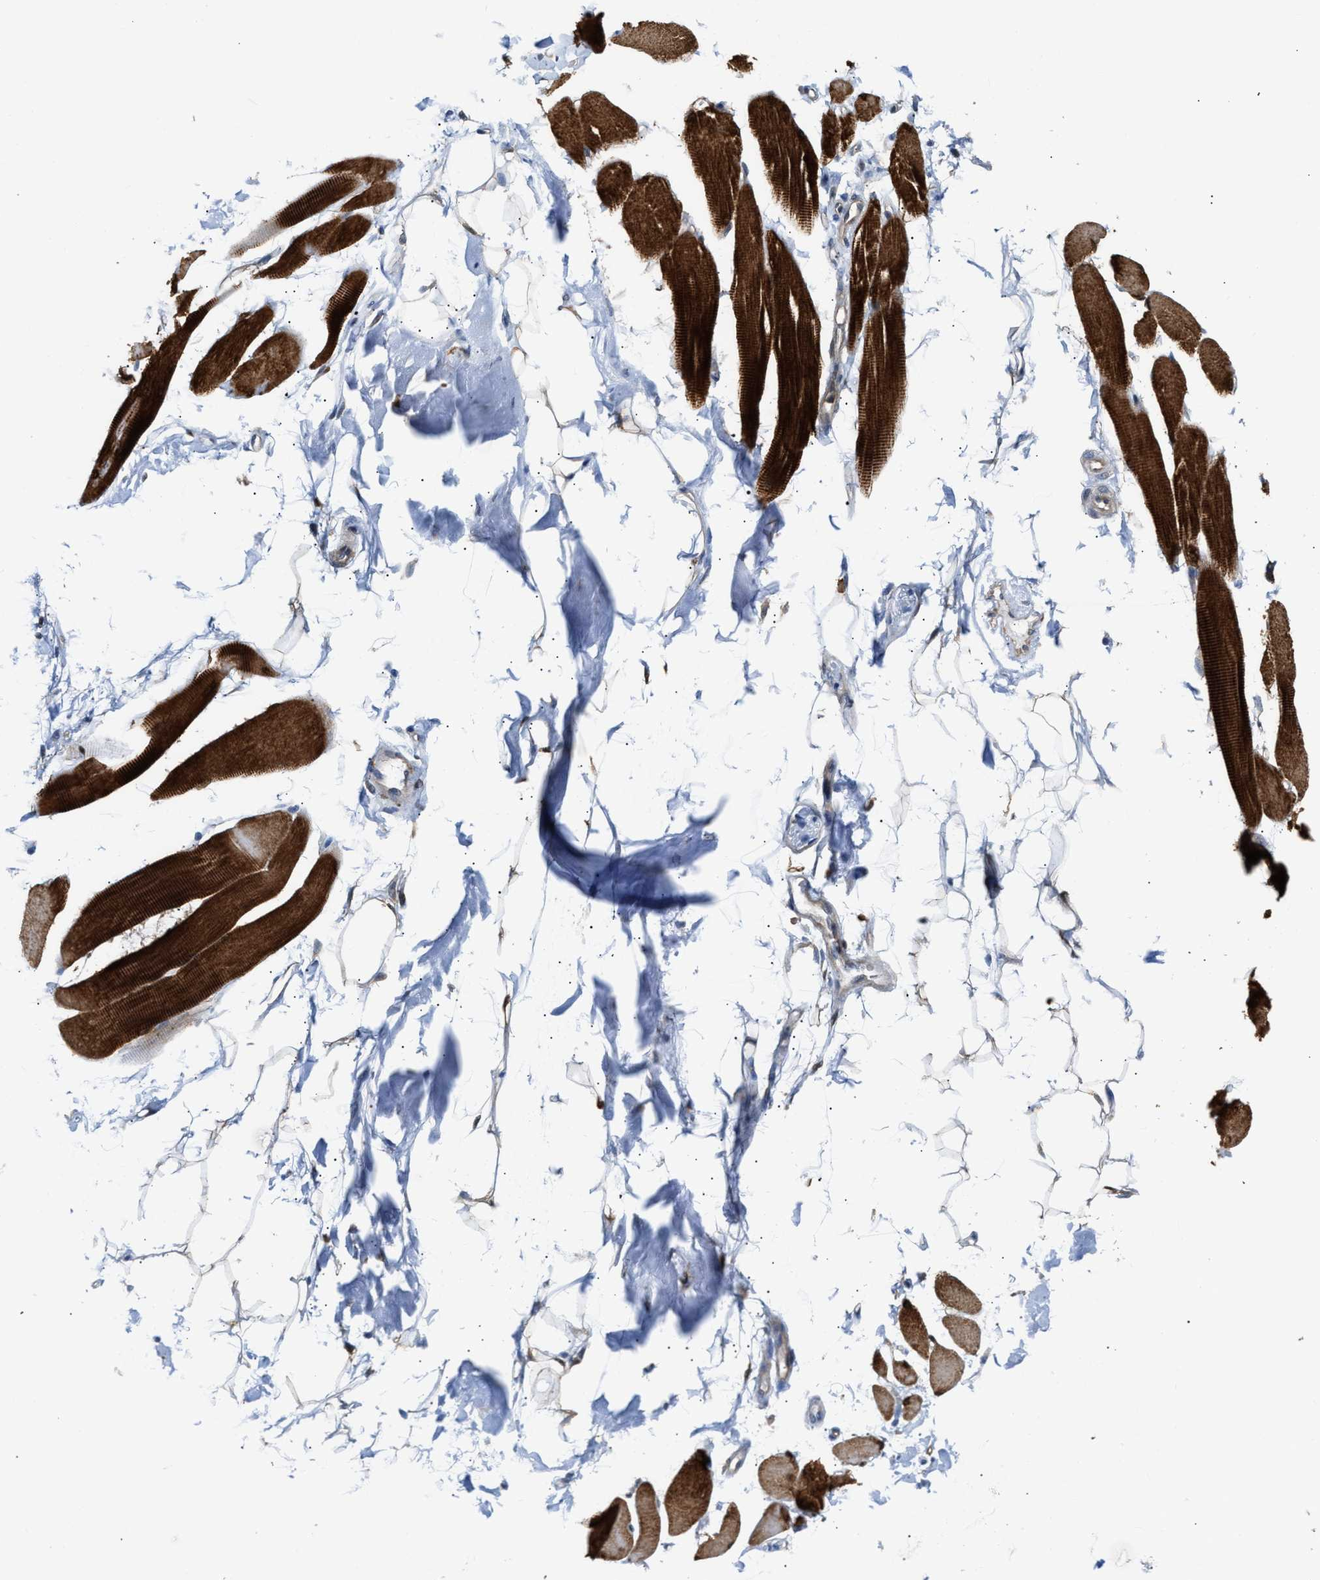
{"staining": {"intensity": "strong", "quantity": ">75%", "location": "cytoplasmic/membranous"}, "tissue": "skeletal muscle", "cell_type": "Myocytes", "image_type": "normal", "snomed": [{"axis": "morphology", "description": "Normal tissue, NOS"}, {"axis": "topography", "description": "Skeletal muscle"}, {"axis": "topography", "description": "Peripheral nerve tissue"}], "caption": "High-power microscopy captured an immunohistochemistry (IHC) histopathology image of normal skeletal muscle, revealing strong cytoplasmic/membranous expression in about >75% of myocytes.", "gene": "FHL1", "patient": {"sex": "female", "age": 84}}